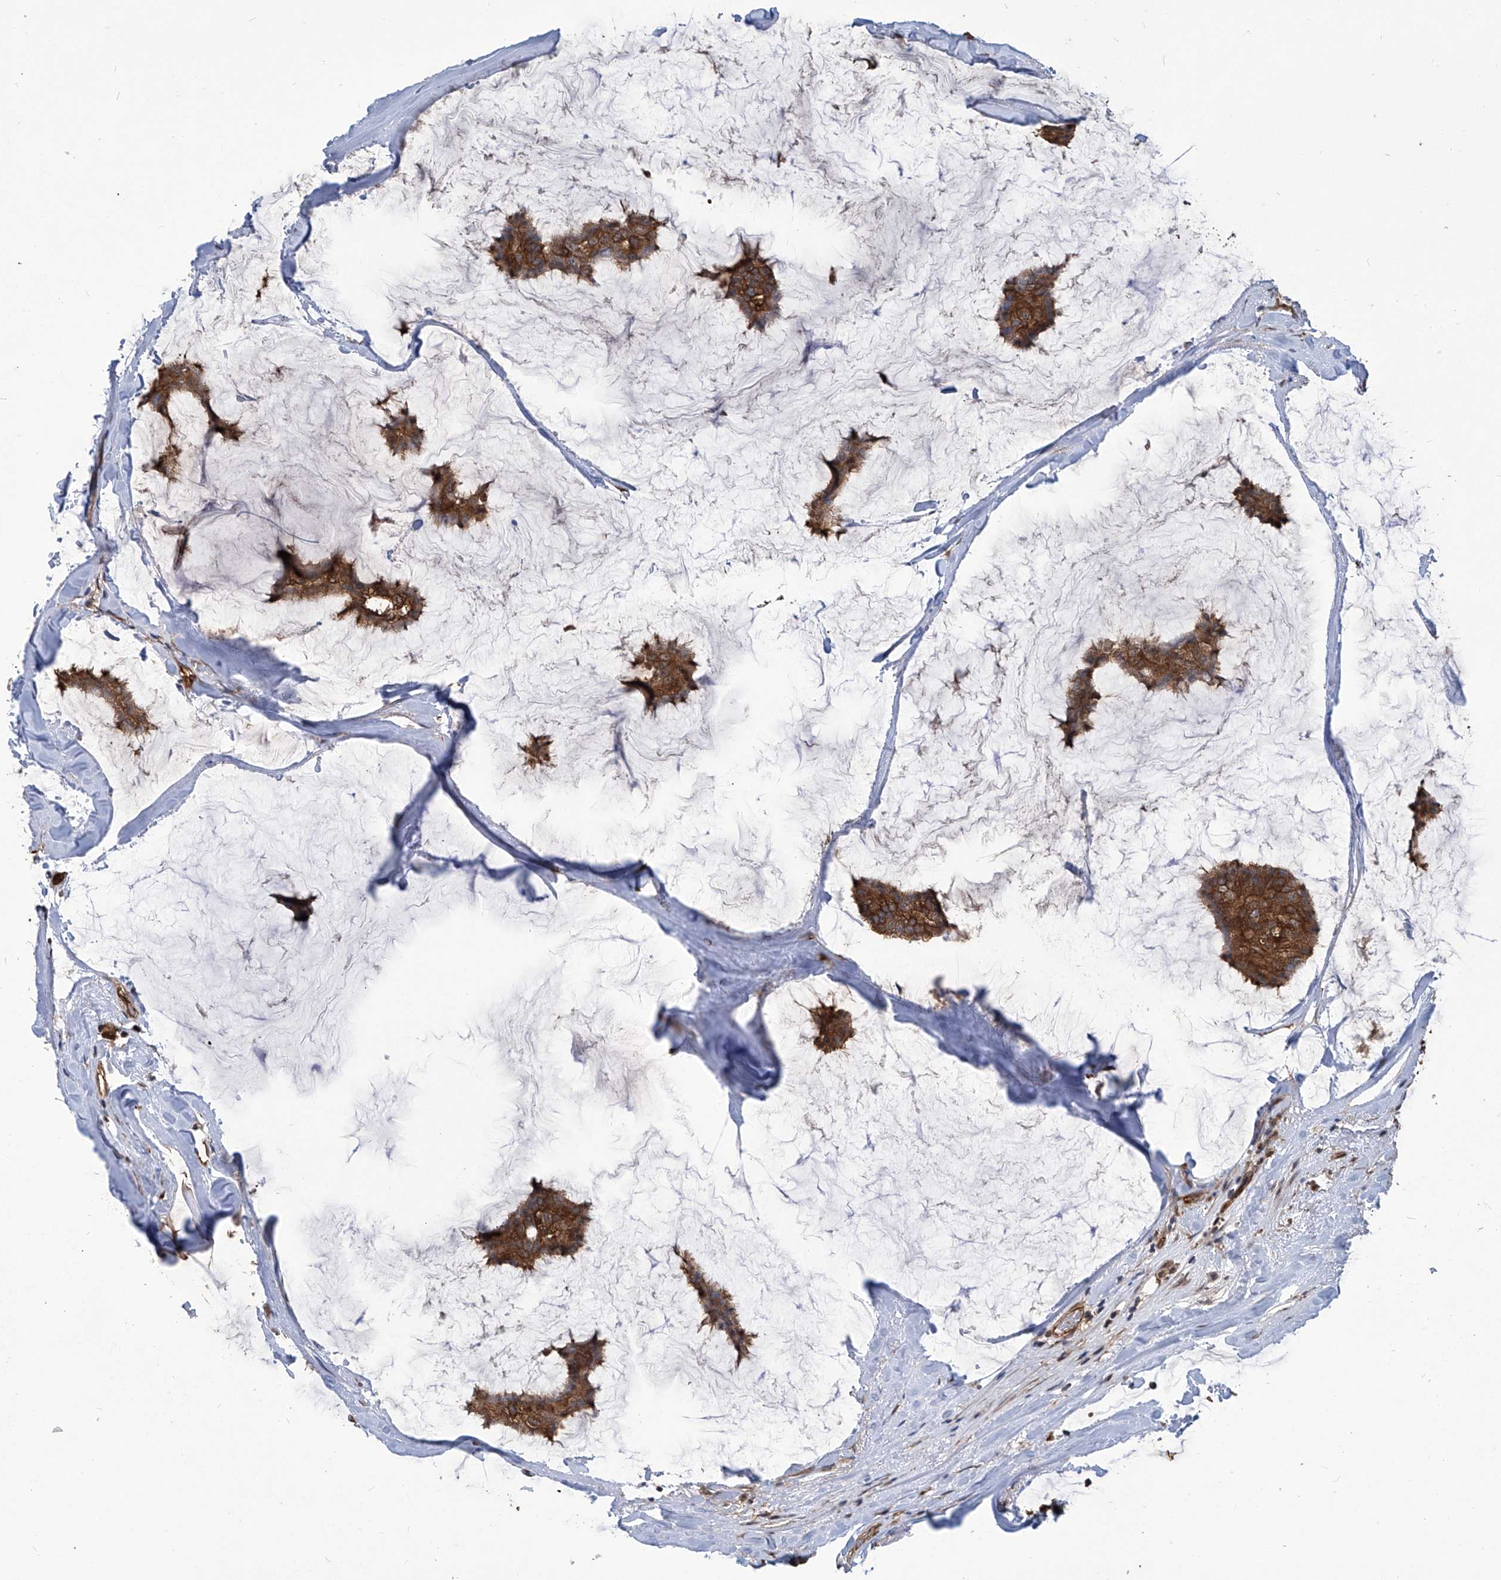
{"staining": {"intensity": "moderate", "quantity": ">75%", "location": "cytoplasmic/membranous"}, "tissue": "breast cancer", "cell_type": "Tumor cells", "image_type": "cancer", "snomed": [{"axis": "morphology", "description": "Duct carcinoma"}, {"axis": "topography", "description": "Breast"}], "caption": "Protein staining exhibits moderate cytoplasmic/membranous positivity in approximately >75% of tumor cells in breast cancer. (DAB IHC, brown staining for protein, blue staining for nuclei).", "gene": "PSMB1", "patient": {"sex": "female", "age": 93}}